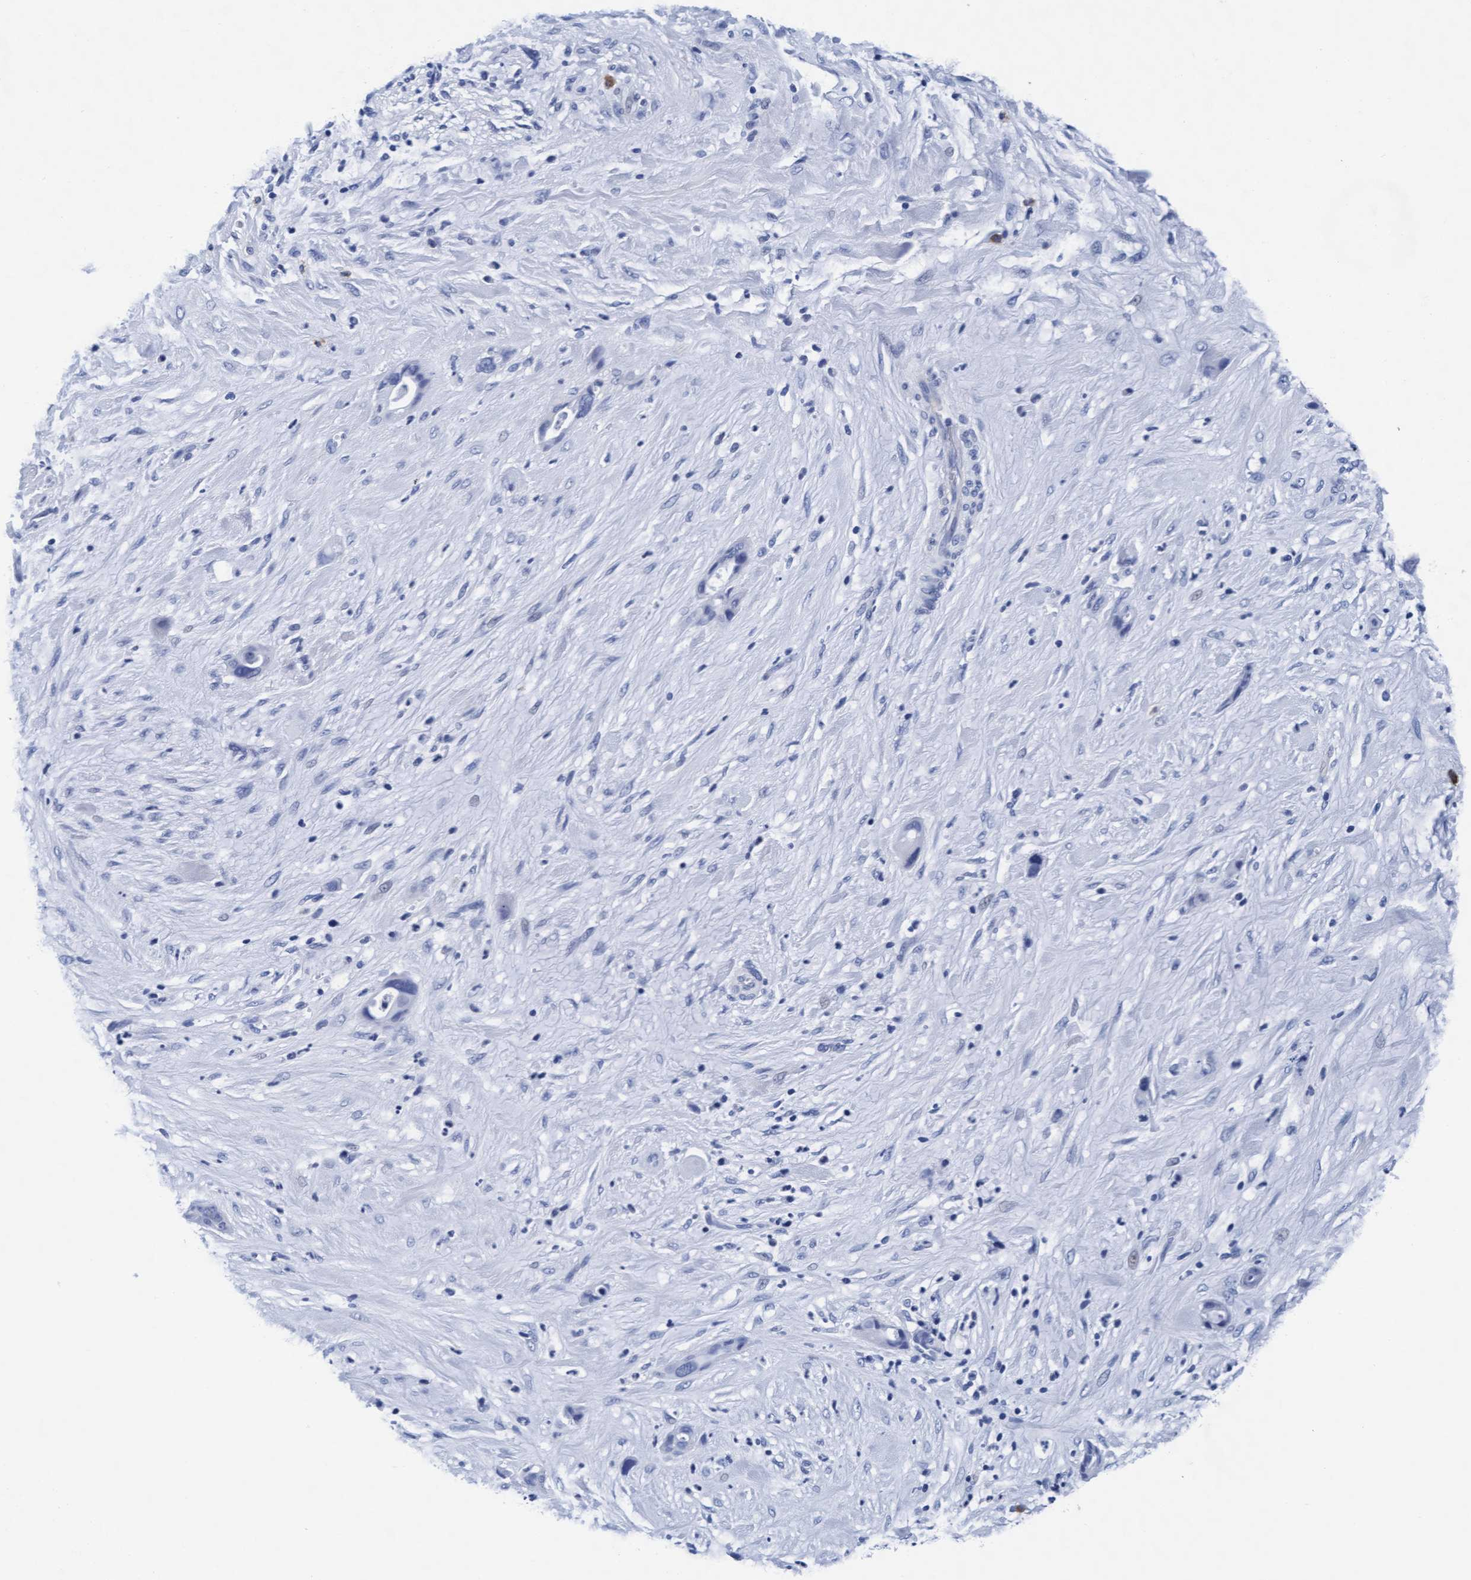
{"staining": {"intensity": "negative", "quantity": "none", "location": "none"}, "tissue": "pancreatic cancer", "cell_type": "Tumor cells", "image_type": "cancer", "snomed": [{"axis": "morphology", "description": "Adenocarcinoma, NOS"}, {"axis": "topography", "description": "Pancreas"}], "caption": "Immunohistochemistry (IHC) histopathology image of human adenocarcinoma (pancreatic) stained for a protein (brown), which shows no expression in tumor cells. Brightfield microscopy of immunohistochemistry stained with DAB (3,3'-diaminobenzidine) (brown) and hematoxylin (blue), captured at high magnification.", "gene": "ARSG", "patient": {"sex": "male", "age": 59}}